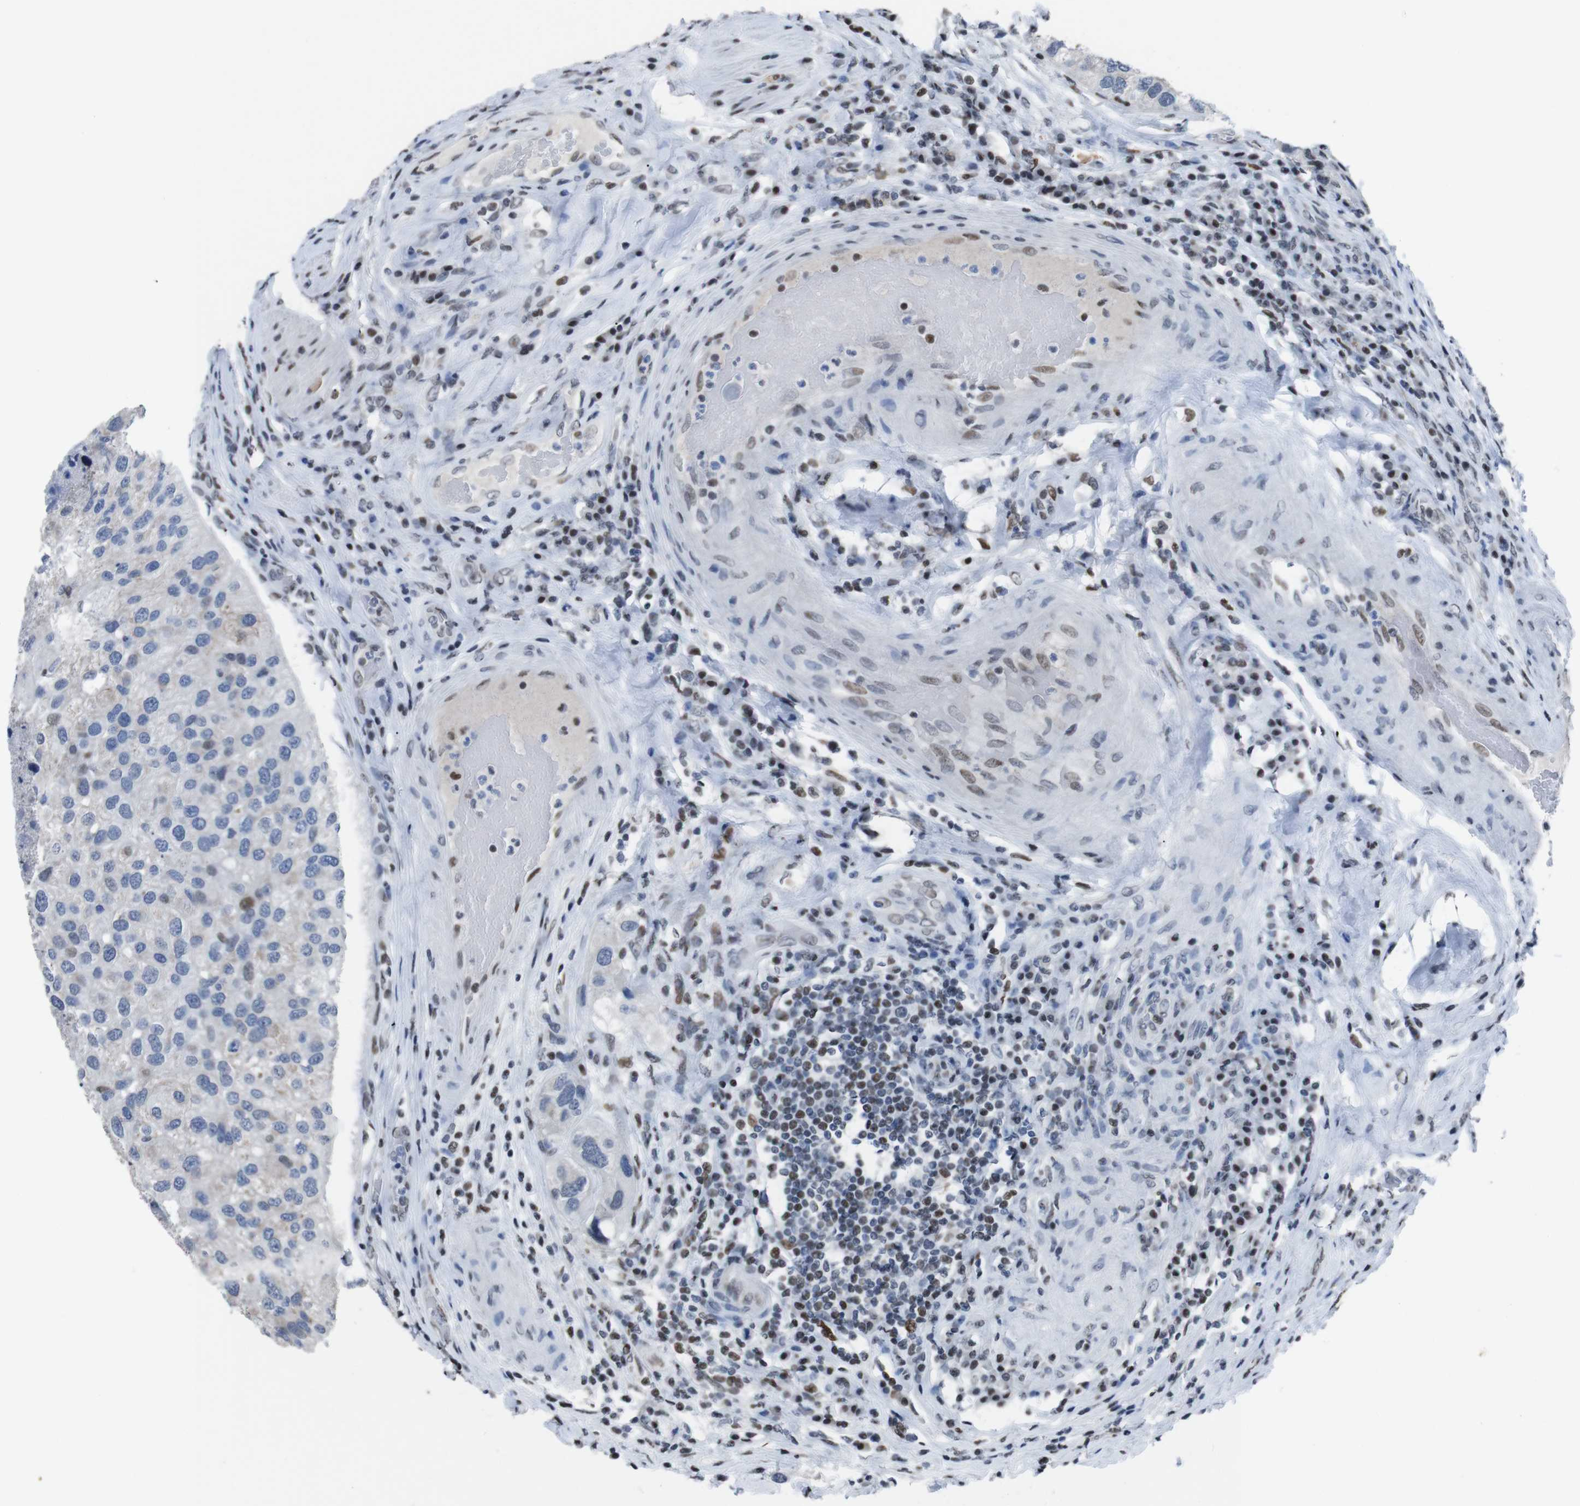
{"staining": {"intensity": "moderate", "quantity": "<25%", "location": "nuclear"}, "tissue": "urothelial cancer", "cell_type": "Tumor cells", "image_type": "cancer", "snomed": [{"axis": "morphology", "description": "Urothelial carcinoma, High grade"}, {"axis": "topography", "description": "Urinary bladder"}], "caption": "DAB (3,3'-diaminobenzidine) immunohistochemical staining of urothelial cancer demonstrates moderate nuclear protein staining in approximately <25% of tumor cells.", "gene": "PIP4P2", "patient": {"sex": "female", "age": 64}}